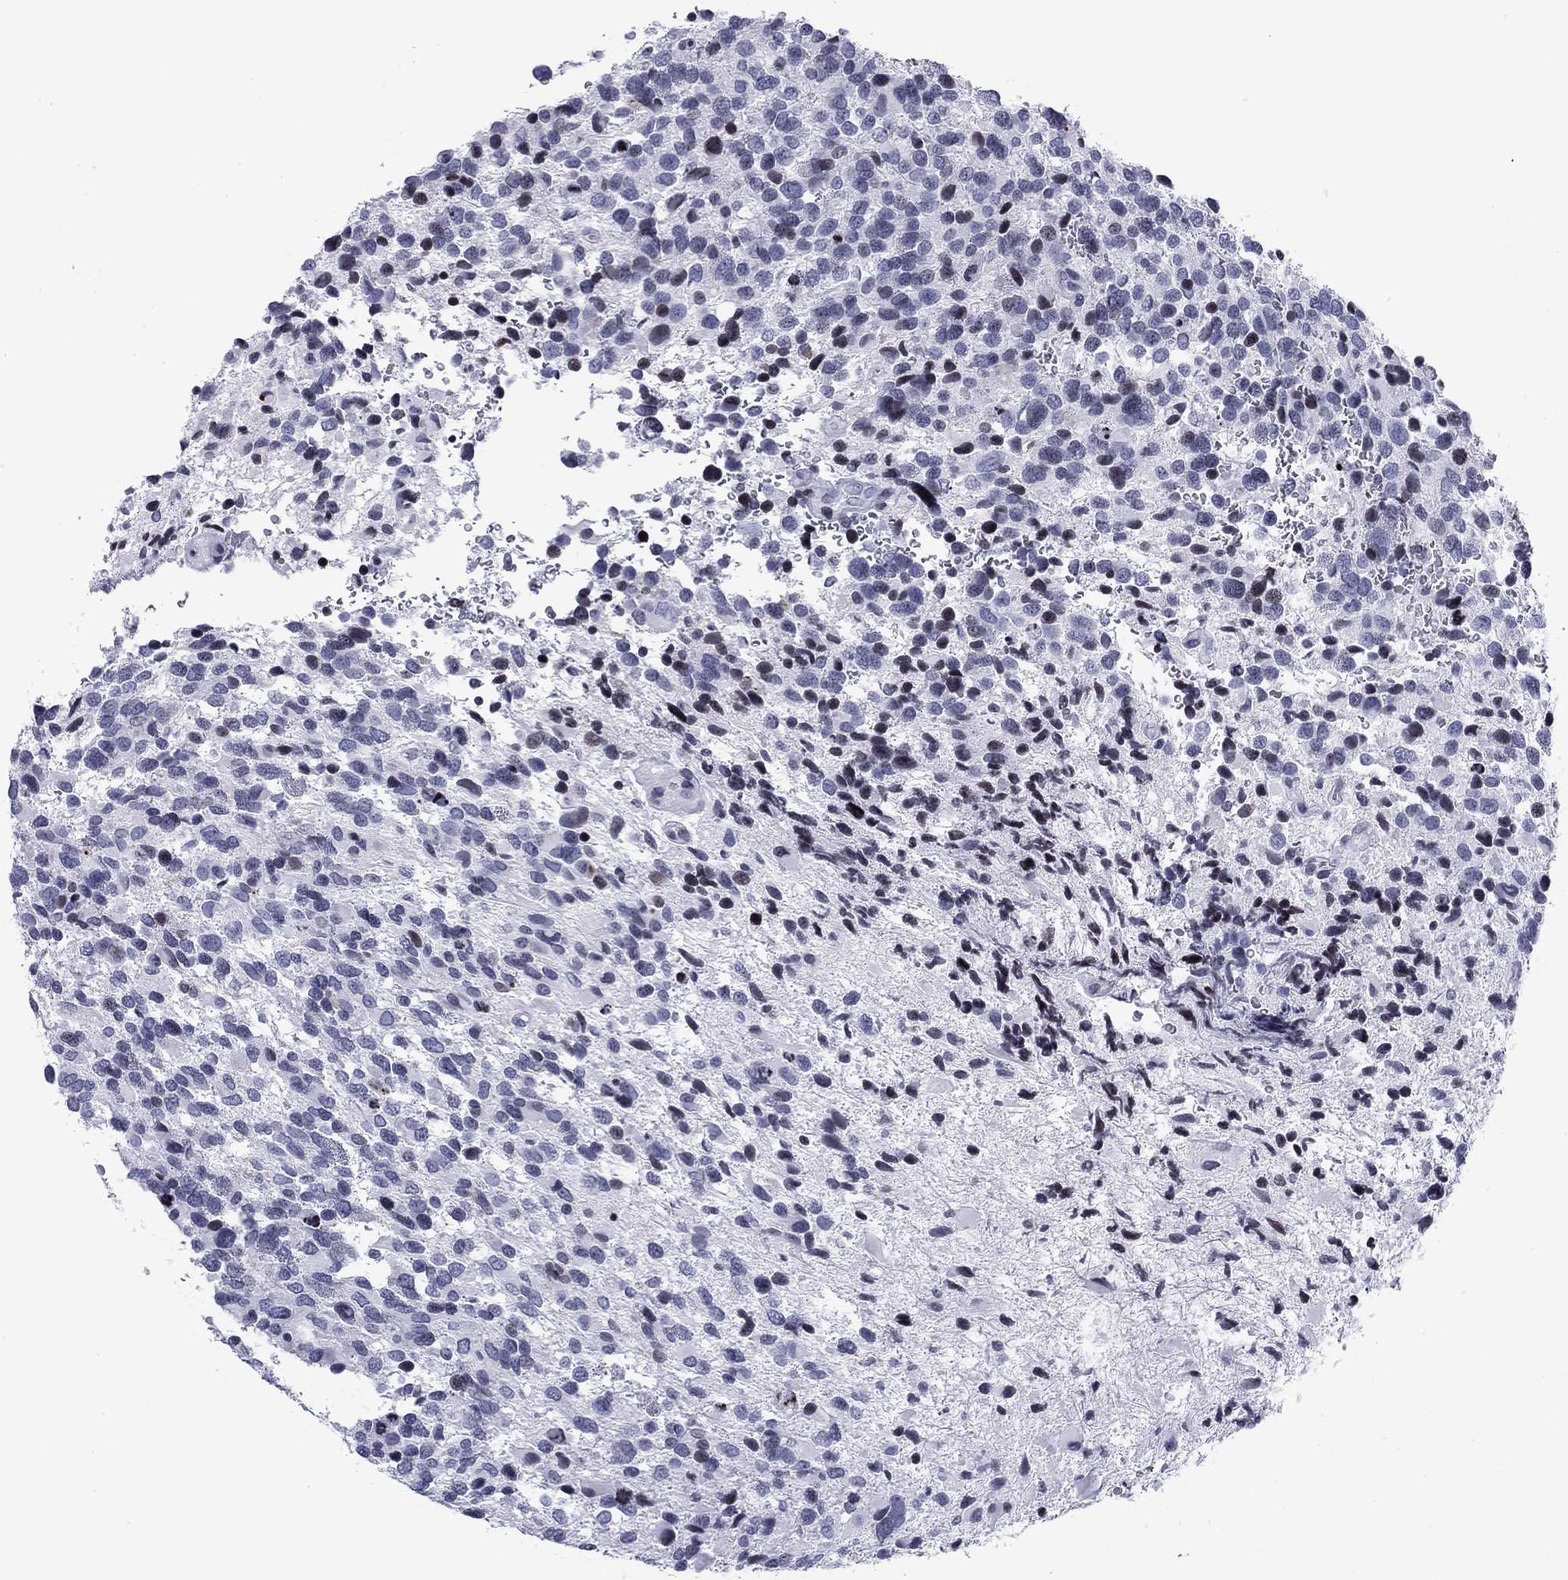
{"staining": {"intensity": "weak", "quantity": "<25%", "location": "nuclear"}, "tissue": "glioma", "cell_type": "Tumor cells", "image_type": "cancer", "snomed": [{"axis": "morphology", "description": "Glioma, malignant, Low grade"}, {"axis": "topography", "description": "Brain"}], "caption": "Glioma was stained to show a protein in brown. There is no significant positivity in tumor cells.", "gene": "CCDC144A", "patient": {"sex": "female", "age": 32}}